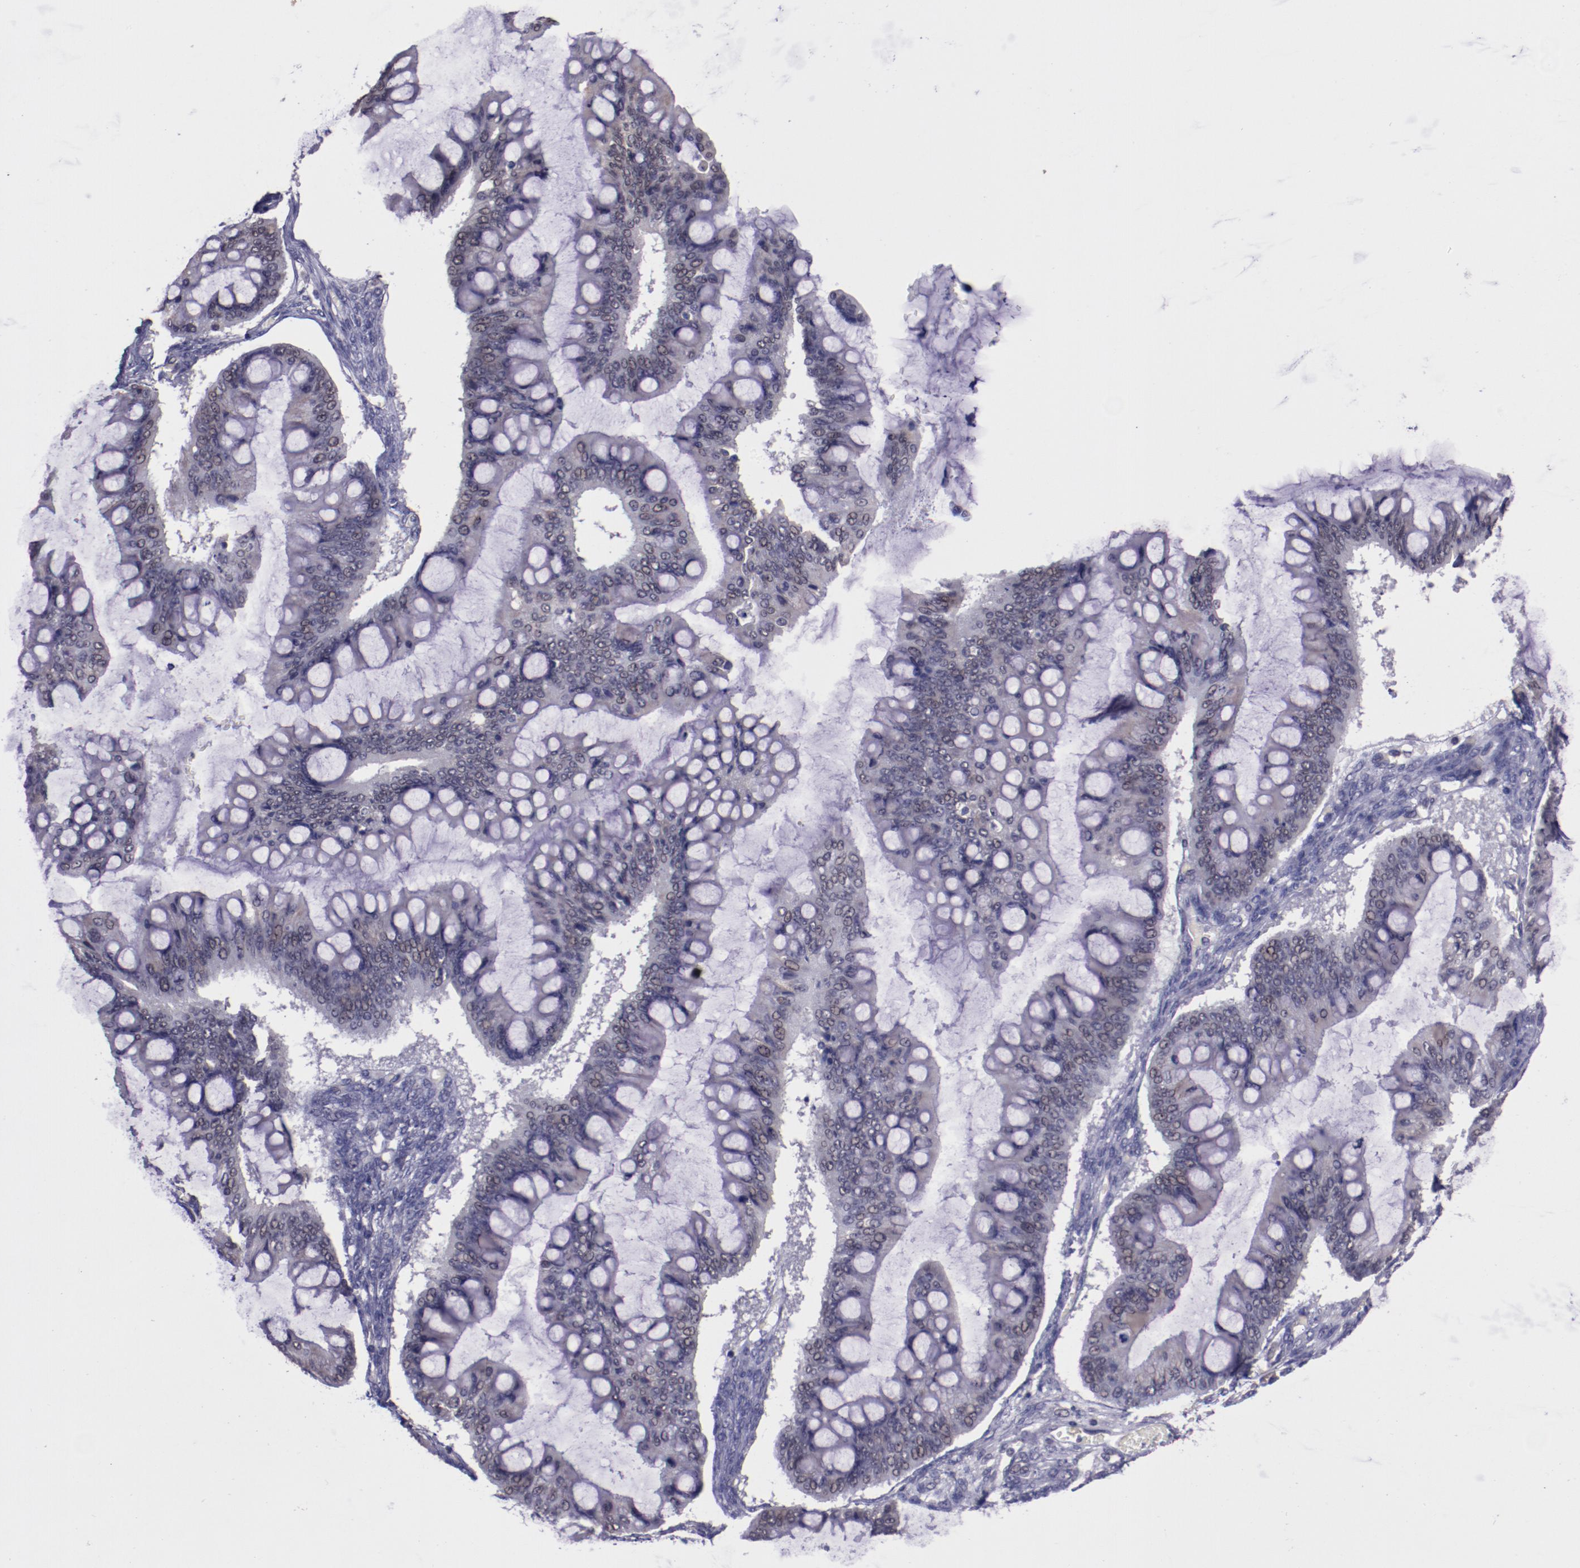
{"staining": {"intensity": "weak", "quantity": "<25%", "location": "nuclear"}, "tissue": "ovarian cancer", "cell_type": "Tumor cells", "image_type": "cancer", "snomed": [{"axis": "morphology", "description": "Cystadenocarcinoma, mucinous, NOS"}, {"axis": "topography", "description": "Ovary"}], "caption": "The immunohistochemistry (IHC) photomicrograph has no significant expression in tumor cells of ovarian cancer tissue.", "gene": "ELF1", "patient": {"sex": "female", "age": 73}}